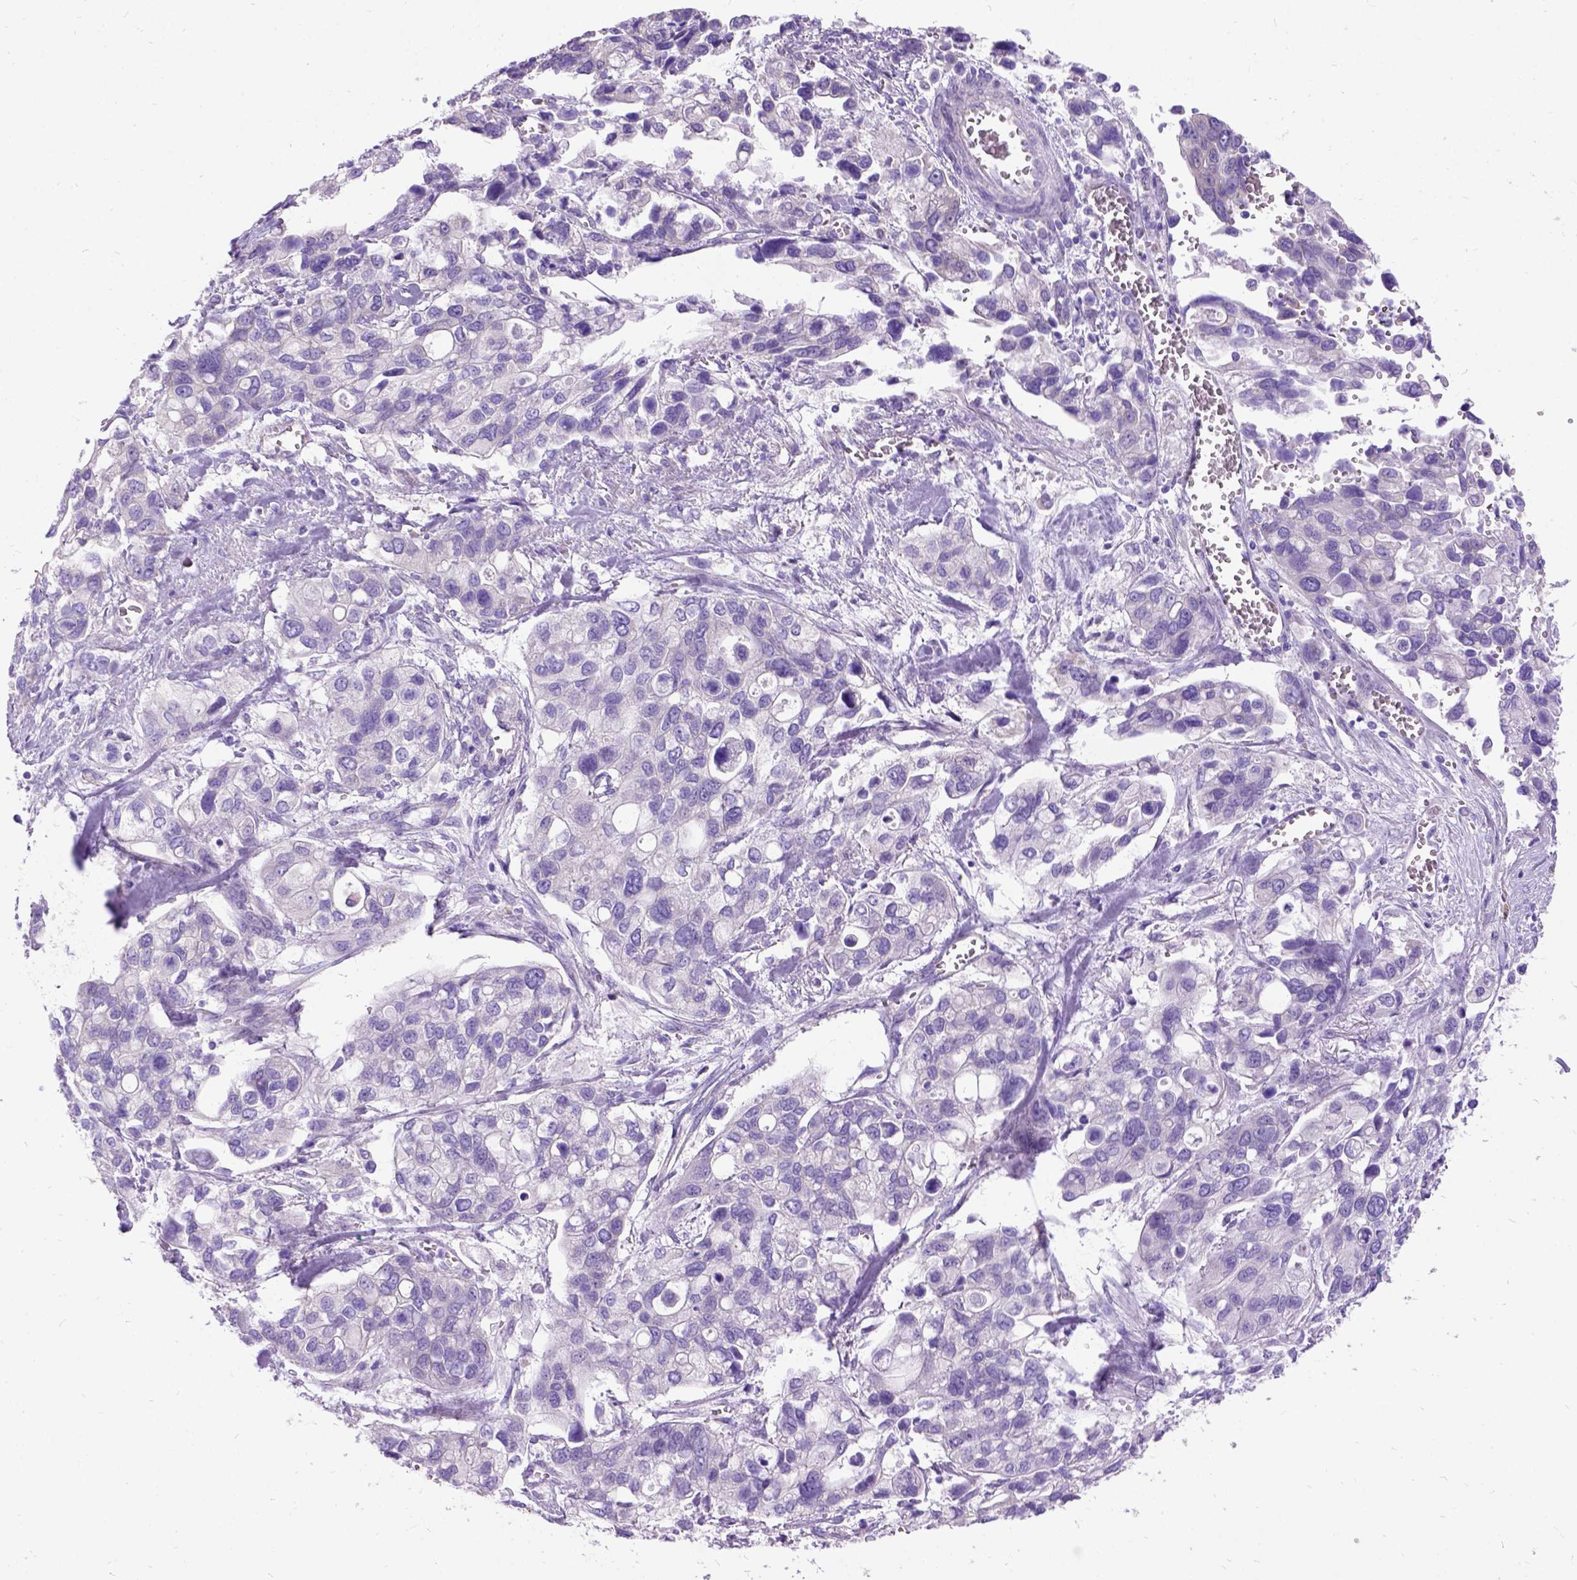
{"staining": {"intensity": "negative", "quantity": "none", "location": "none"}, "tissue": "stomach cancer", "cell_type": "Tumor cells", "image_type": "cancer", "snomed": [{"axis": "morphology", "description": "Adenocarcinoma, NOS"}, {"axis": "topography", "description": "Stomach, upper"}], "caption": "High power microscopy histopathology image of an immunohistochemistry micrograph of stomach adenocarcinoma, revealing no significant staining in tumor cells.", "gene": "CFAP54", "patient": {"sex": "female", "age": 81}}